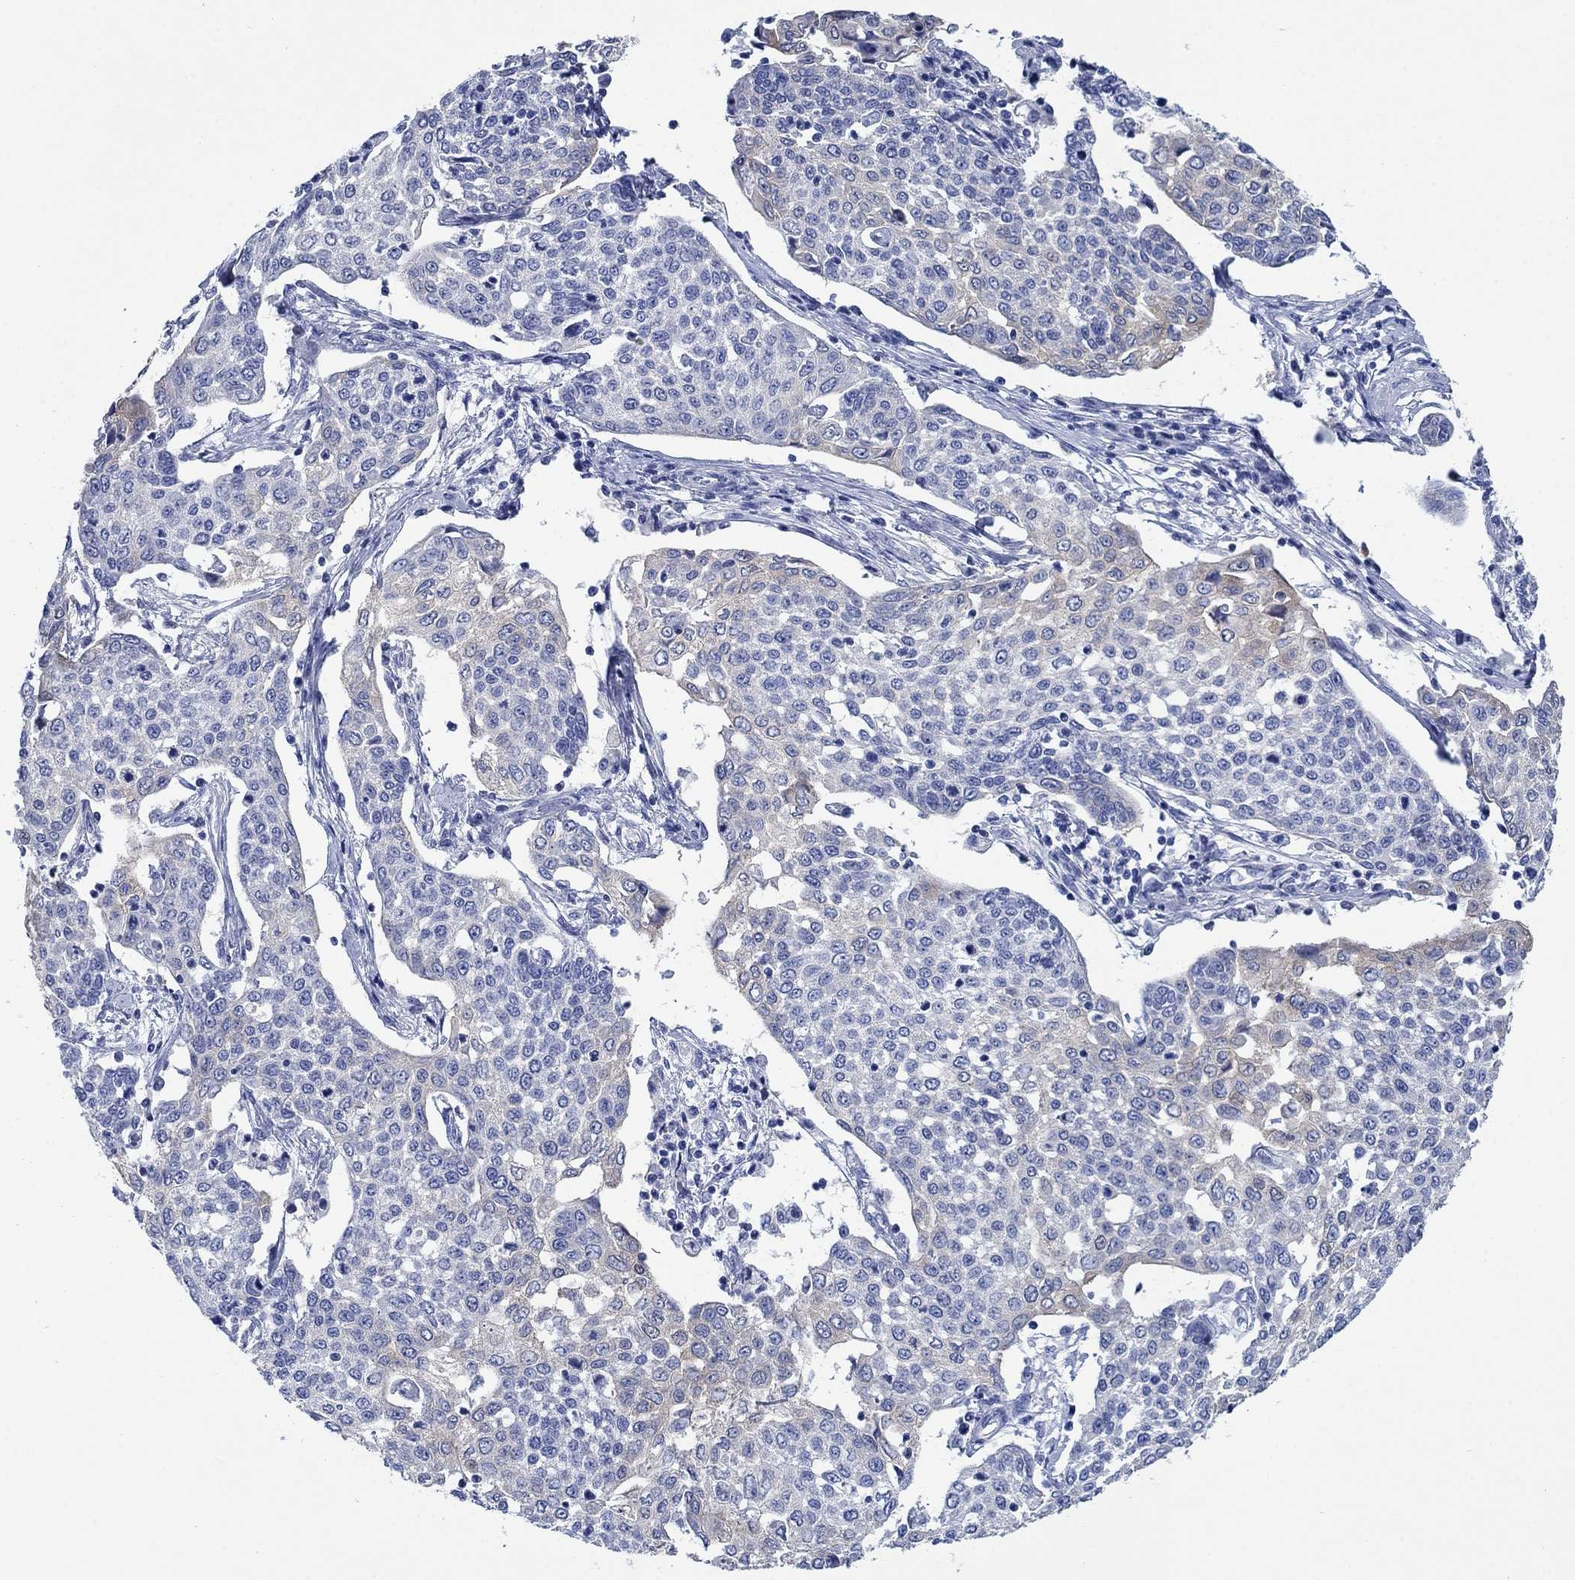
{"staining": {"intensity": "weak", "quantity": "<25%", "location": "cytoplasmic/membranous"}, "tissue": "cervical cancer", "cell_type": "Tumor cells", "image_type": "cancer", "snomed": [{"axis": "morphology", "description": "Squamous cell carcinoma, NOS"}, {"axis": "topography", "description": "Cervix"}], "caption": "Tumor cells show no significant expression in cervical cancer.", "gene": "TRIM16", "patient": {"sex": "female", "age": 34}}